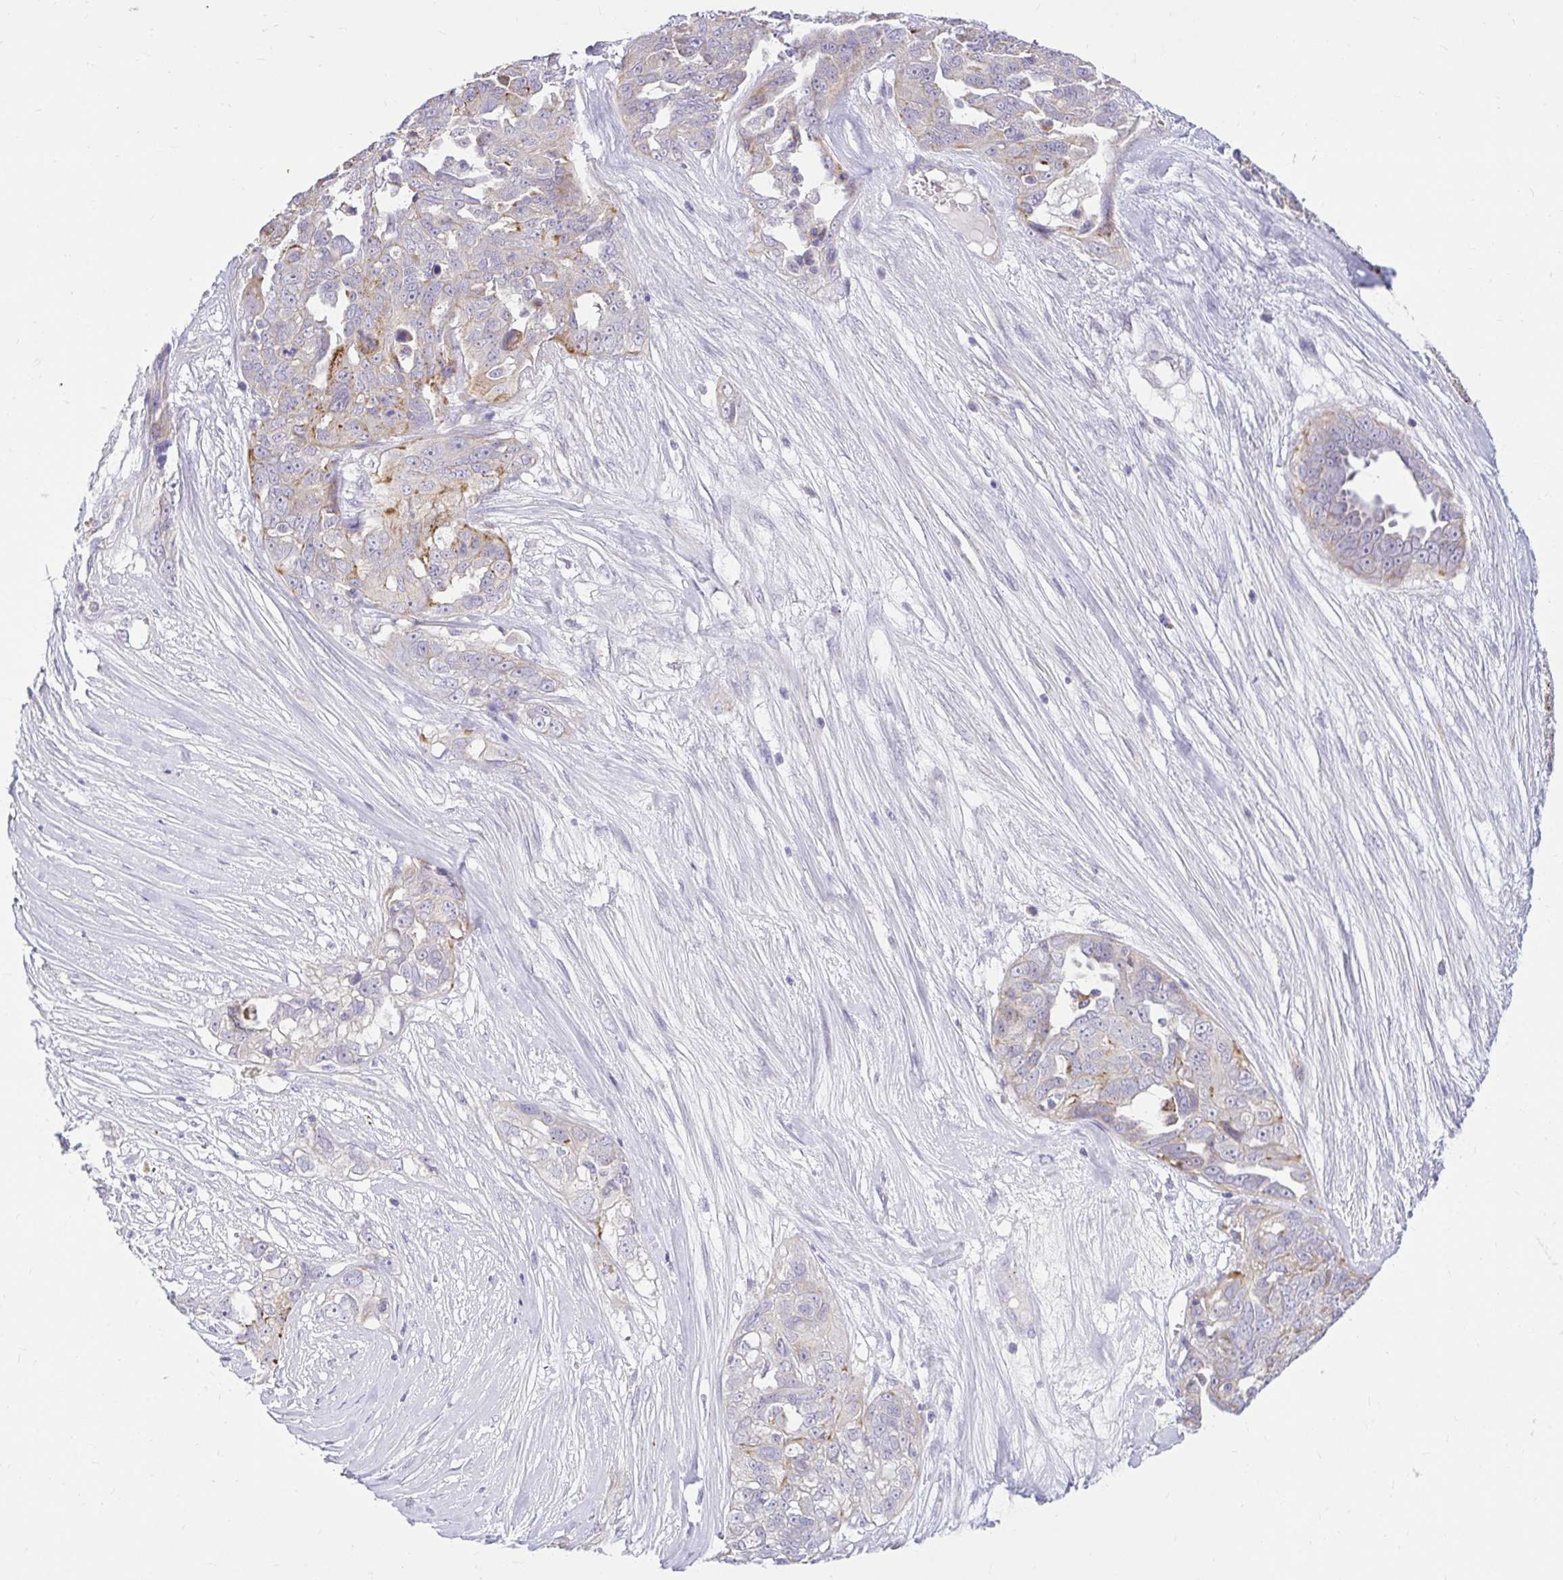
{"staining": {"intensity": "moderate", "quantity": "<25%", "location": "cytoplasmic/membranous"}, "tissue": "ovarian cancer", "cell_type": "Tumor cells", "image_type": "cancer", "snomed": [{"axis": "morphology", "description": "Carcinoma, endometroid"}, {"axis": "topography", "description": "Ovary"}], "caption": "Human ovarian endometroid carcinoma stained for a protein (brown) reveals moderate cytoplasmic/membranous positive positivity in approximately <25% of tumor cells.", "gene": "PKN3", "patient": {"sex": "female", "age": 70}}